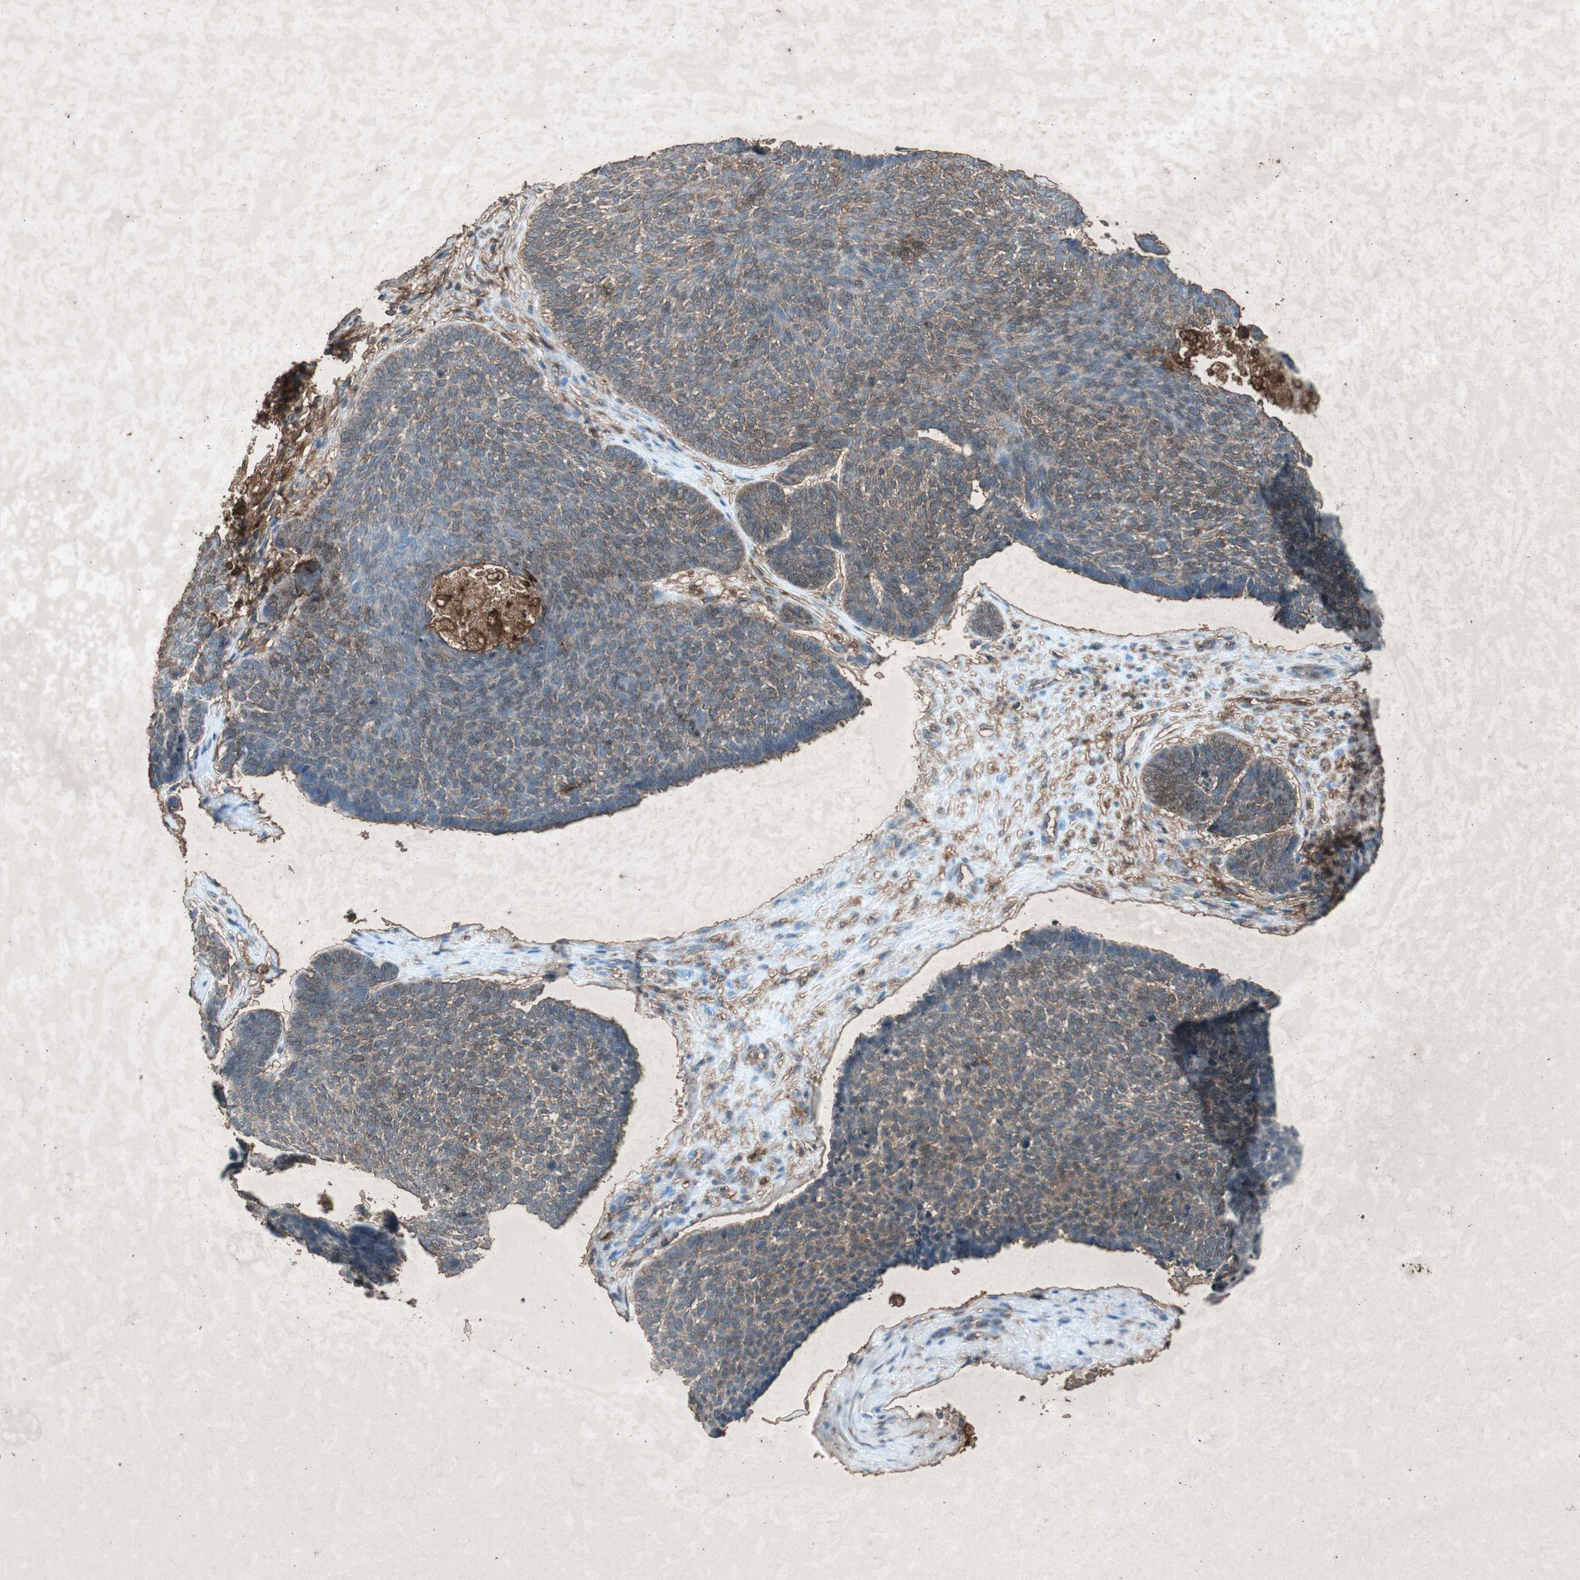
{"staining": {"intensity": "weak", "quantity": "25%-75%", "location": "cytoplasmic/membranous"}, "tissue": "skin cancer", "cell_type": "Tumor cells", "image_type": "cancer", "snomed": [{"axis": "morphology", "description": "Basal cell carcinoma"}, {"axis": "topography", "description": "Skin"}], "caption": "Protein analysis of skin cancer tissue reveals weak cytoplasmic/membranous staining in about 25%-75% of tumor cells.", "gene": "TYROBP", "patient": {"sex": "male", "age": 84}}